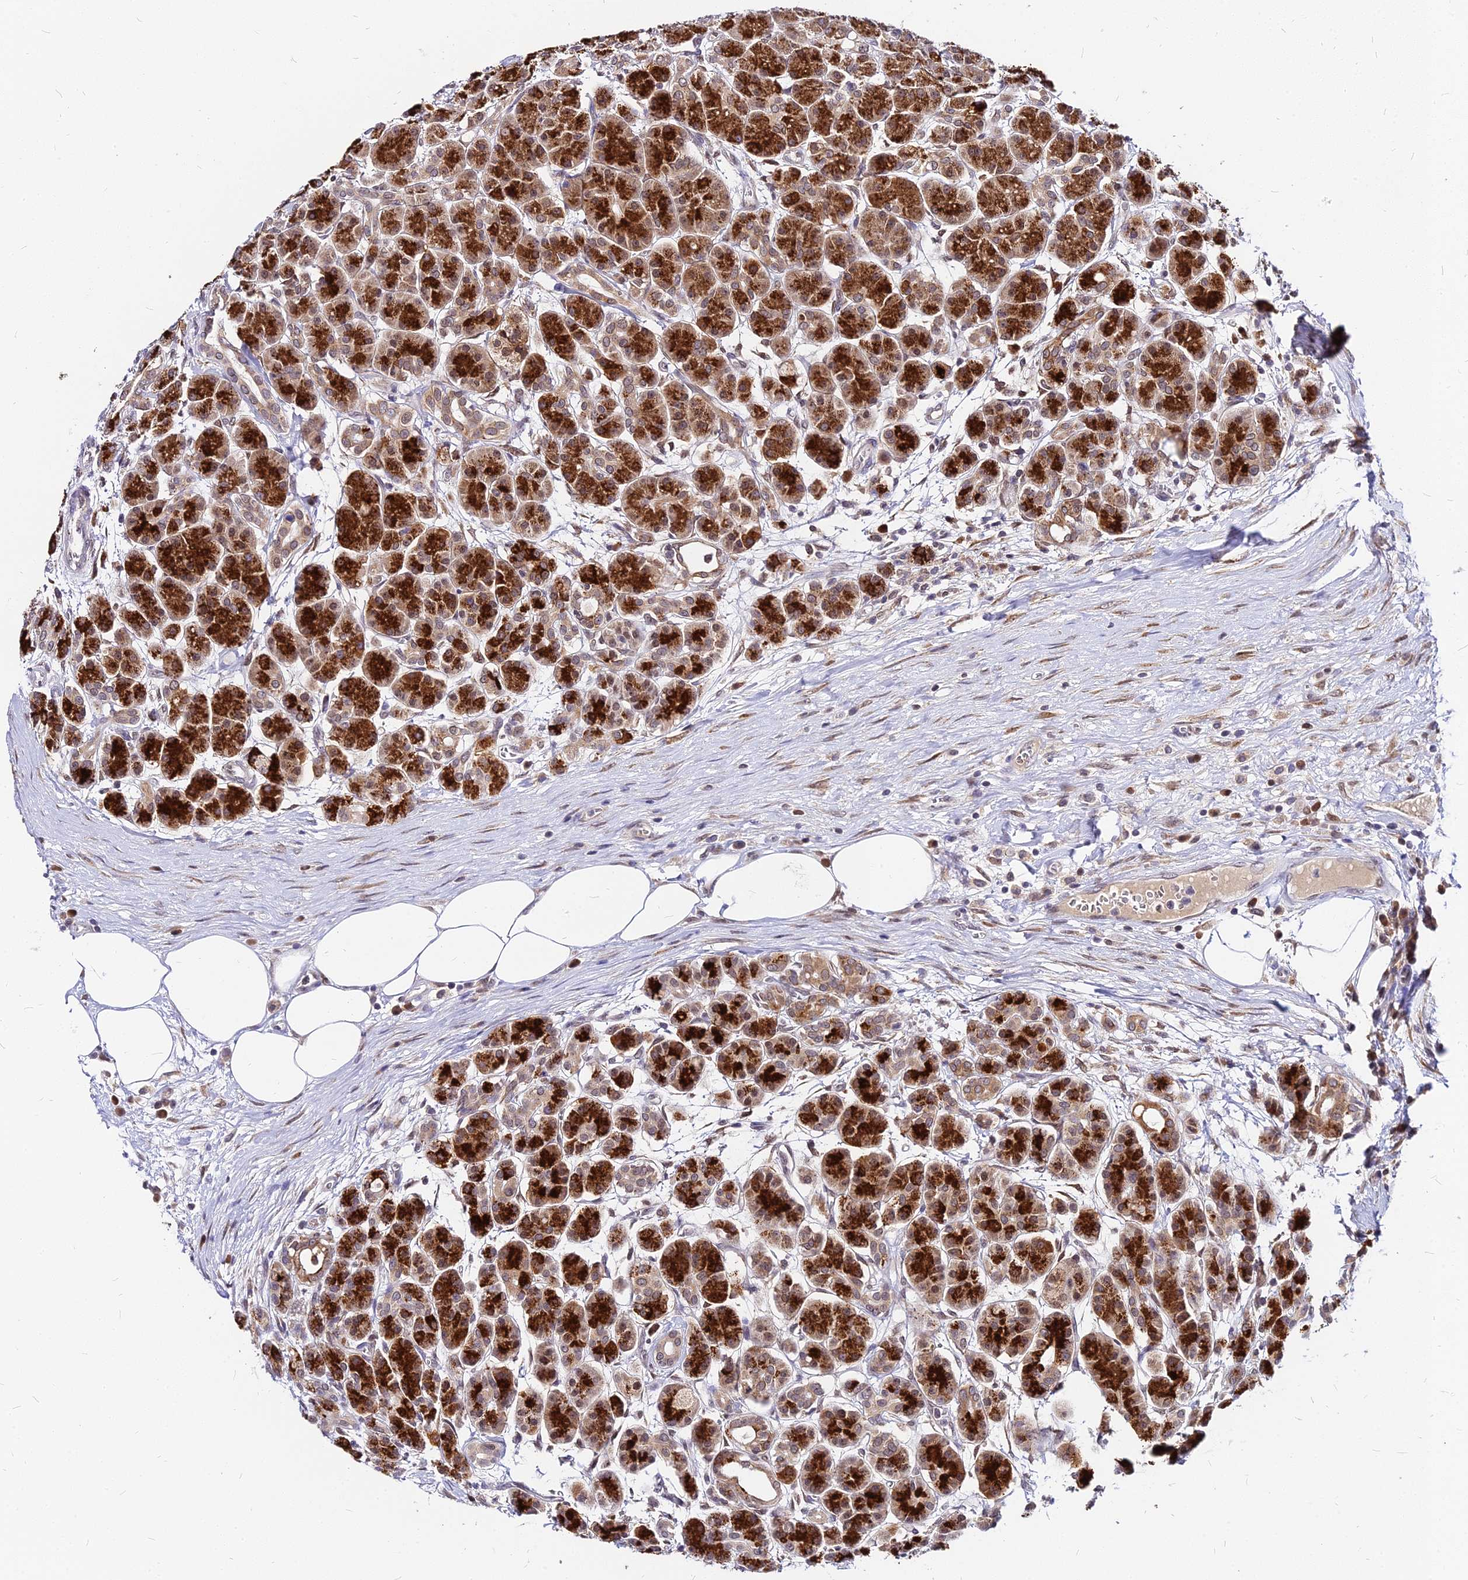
{"staining": {"intensity": "strong", "quantity": ">75%", "location": "cytoplasmic/membranous"}, "tissue": "pancreas", "cell_type": "Exocrine glandular cells", "image_type": "normal", "snomed": [{"axis": "morphology", "description": "Normal tissue, NOS"}, {"axis": "topography", "description": "Pancreas"}], "caption": "A high-resolution histopathology image shows immunohistochemistry (IHC) staining of benign pancreas, which demonstrates strong cytoplasmic/membranous staining in about >75% of exocrine glandular cells.", "gene": "RNF121", "patient": {"sex": "male", "age": 63}}